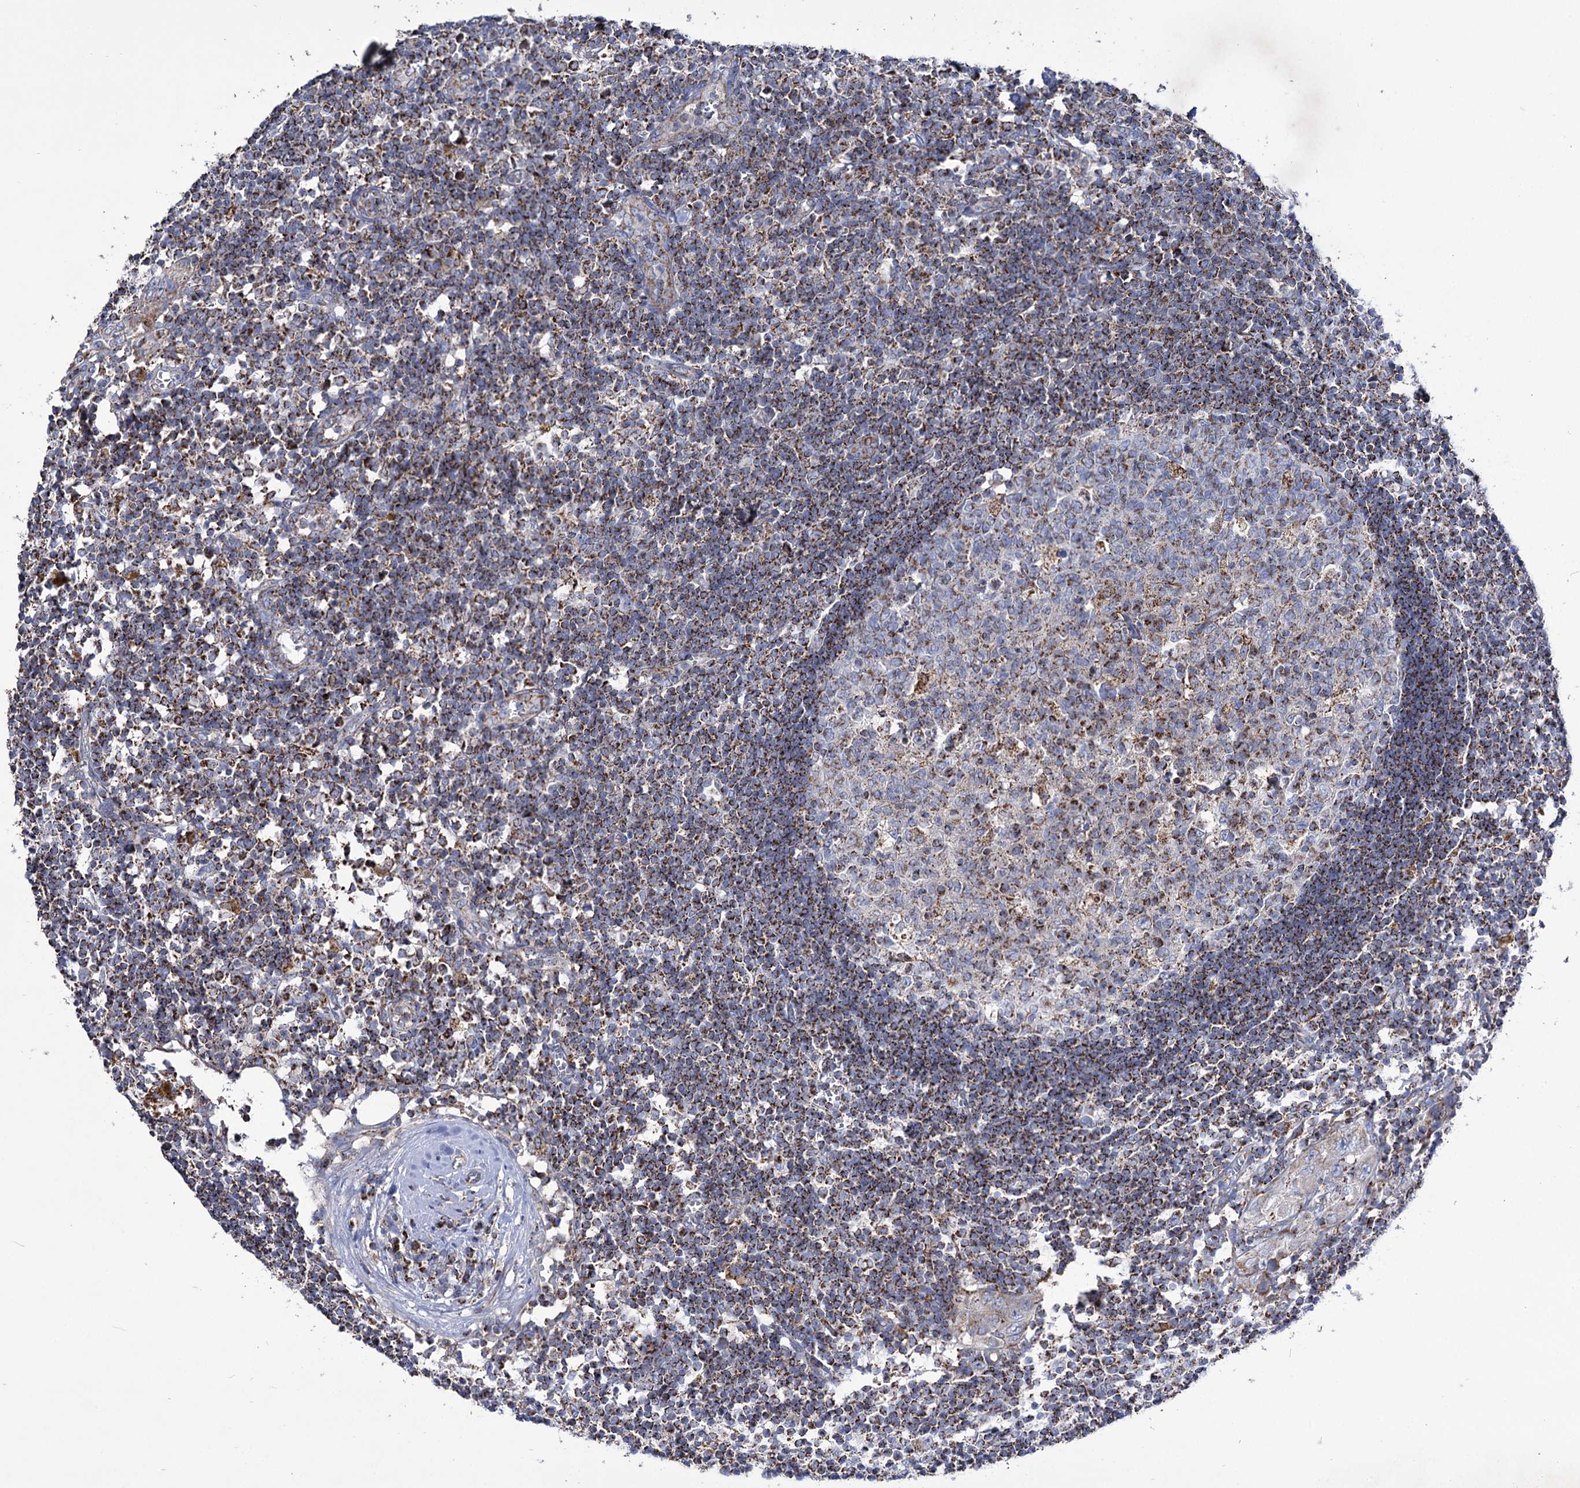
{"staining": {"intensity": "moderate", "quantity": "<25%", "location": "cytoplasmic/membranous"}, "tissue": "lymph node", "cell_type": "Germinal center cells", "image_type": "normal", "snomed": [{"axis": "morphology", "description": "Normal tissue, NOS"}, {"axis": "morphology", "description": "Squamous cell carcinoma, metastatic, NOS"}, {"axis": "topography", "description": "Lymph node"}], "caption": "A brown stain labels moderate cytoplasmic/membranous staining of a protein in germinal center cells of normal human lymph node.", "gene": "ABHD10", "patient": {"sex": "male", "age": 73}}